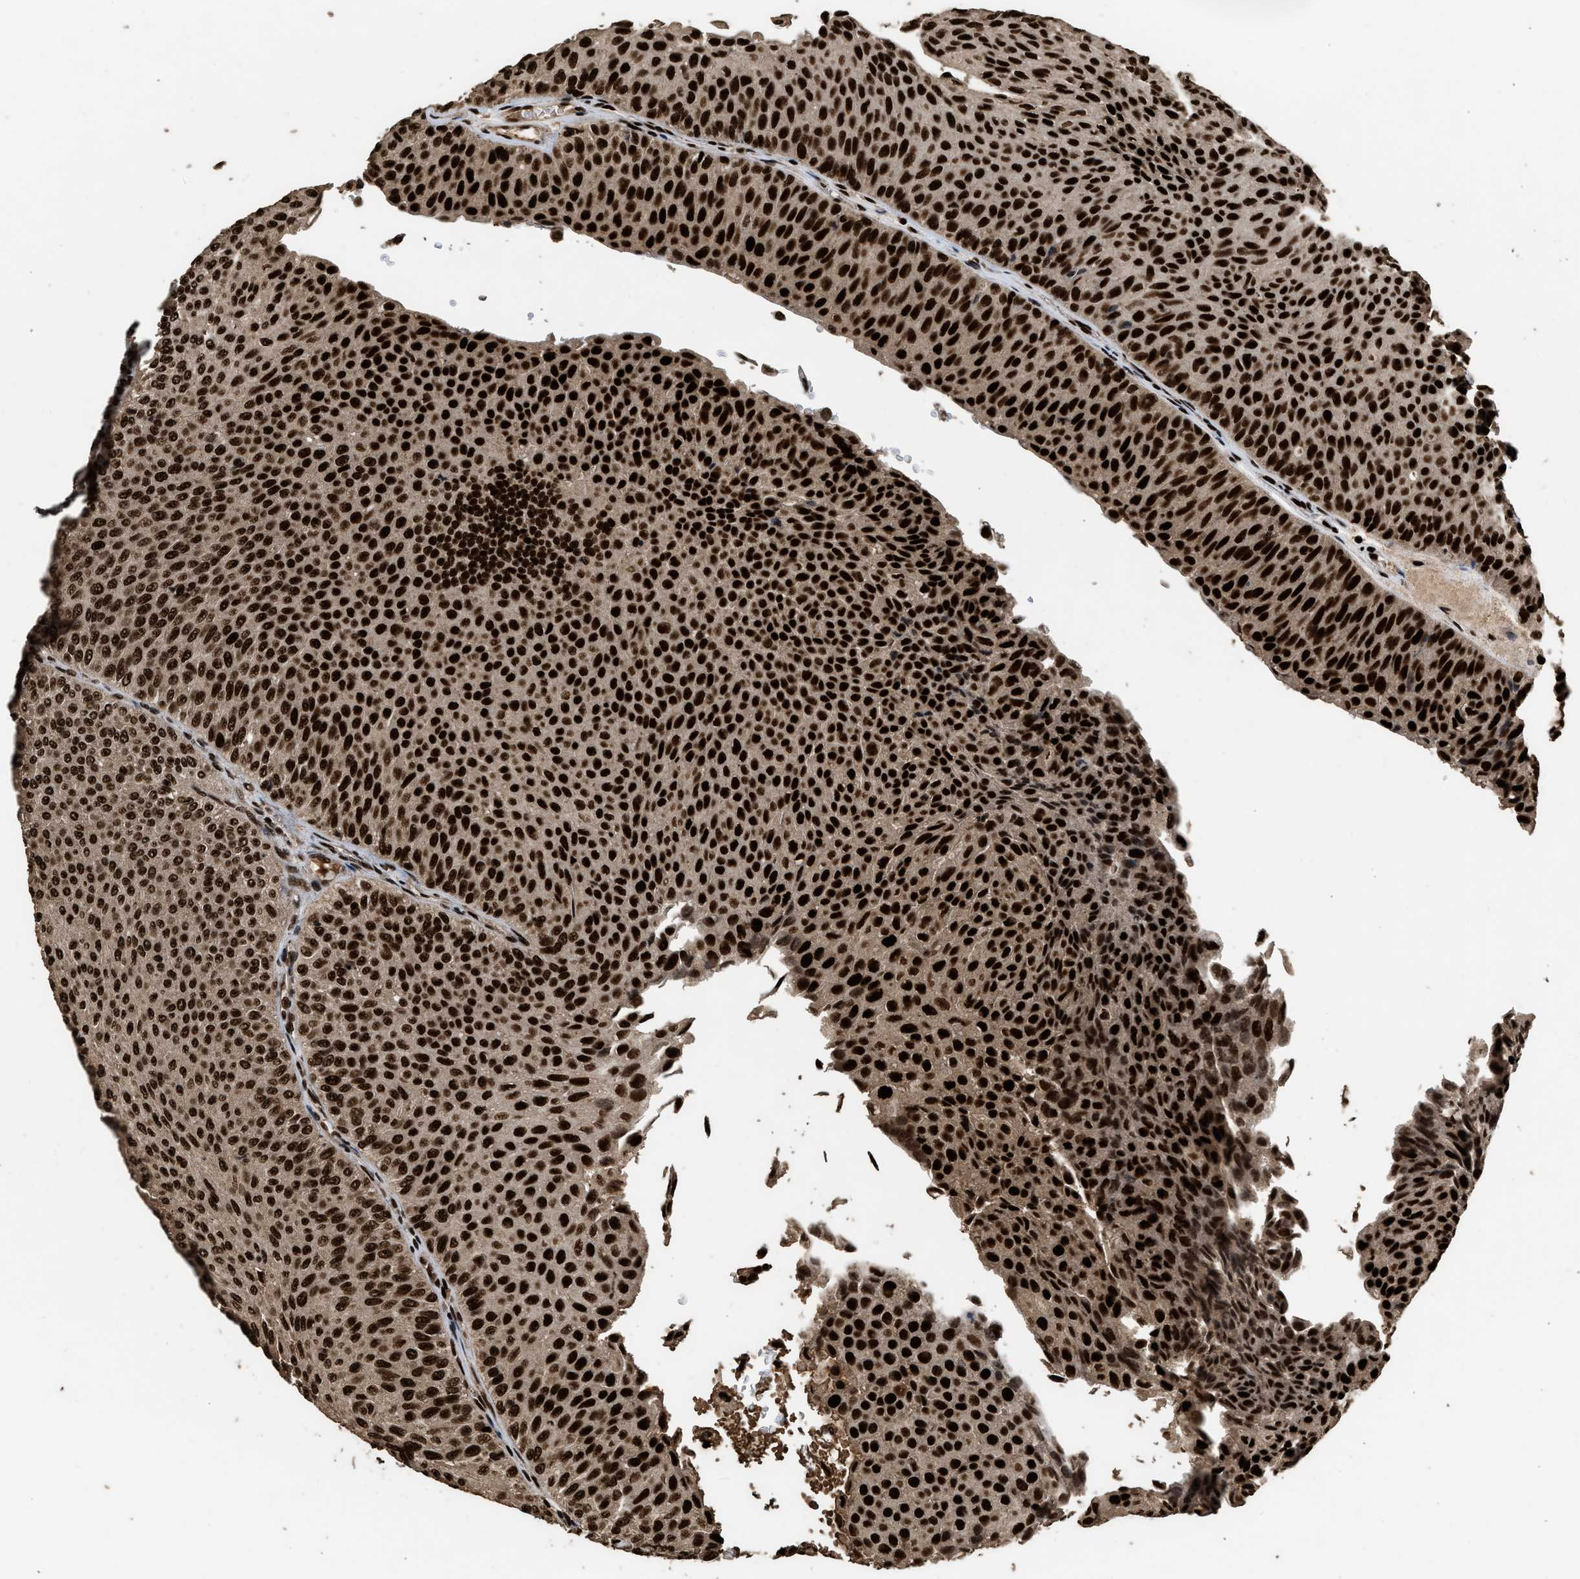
{"staining": {"intensity": "strong", "quantity": ">75%", "location": "nuclear"}, "tissue": "urothelial cancer", "cell_type": "Tumor cells", "image_type": "cancer", "snomed": [{"axis": "morphology", "description": "Urothelial carcinoma, Low grade"}, {"axis": "topography", "description": "Urinary bladder"}], "caption": "Tumor cells exhibit strong nuclear staining in about >75% of cells in urothelial cancer.", "gene": "PPP4R3B", "patient": {"sex": "male", "age": 78}}